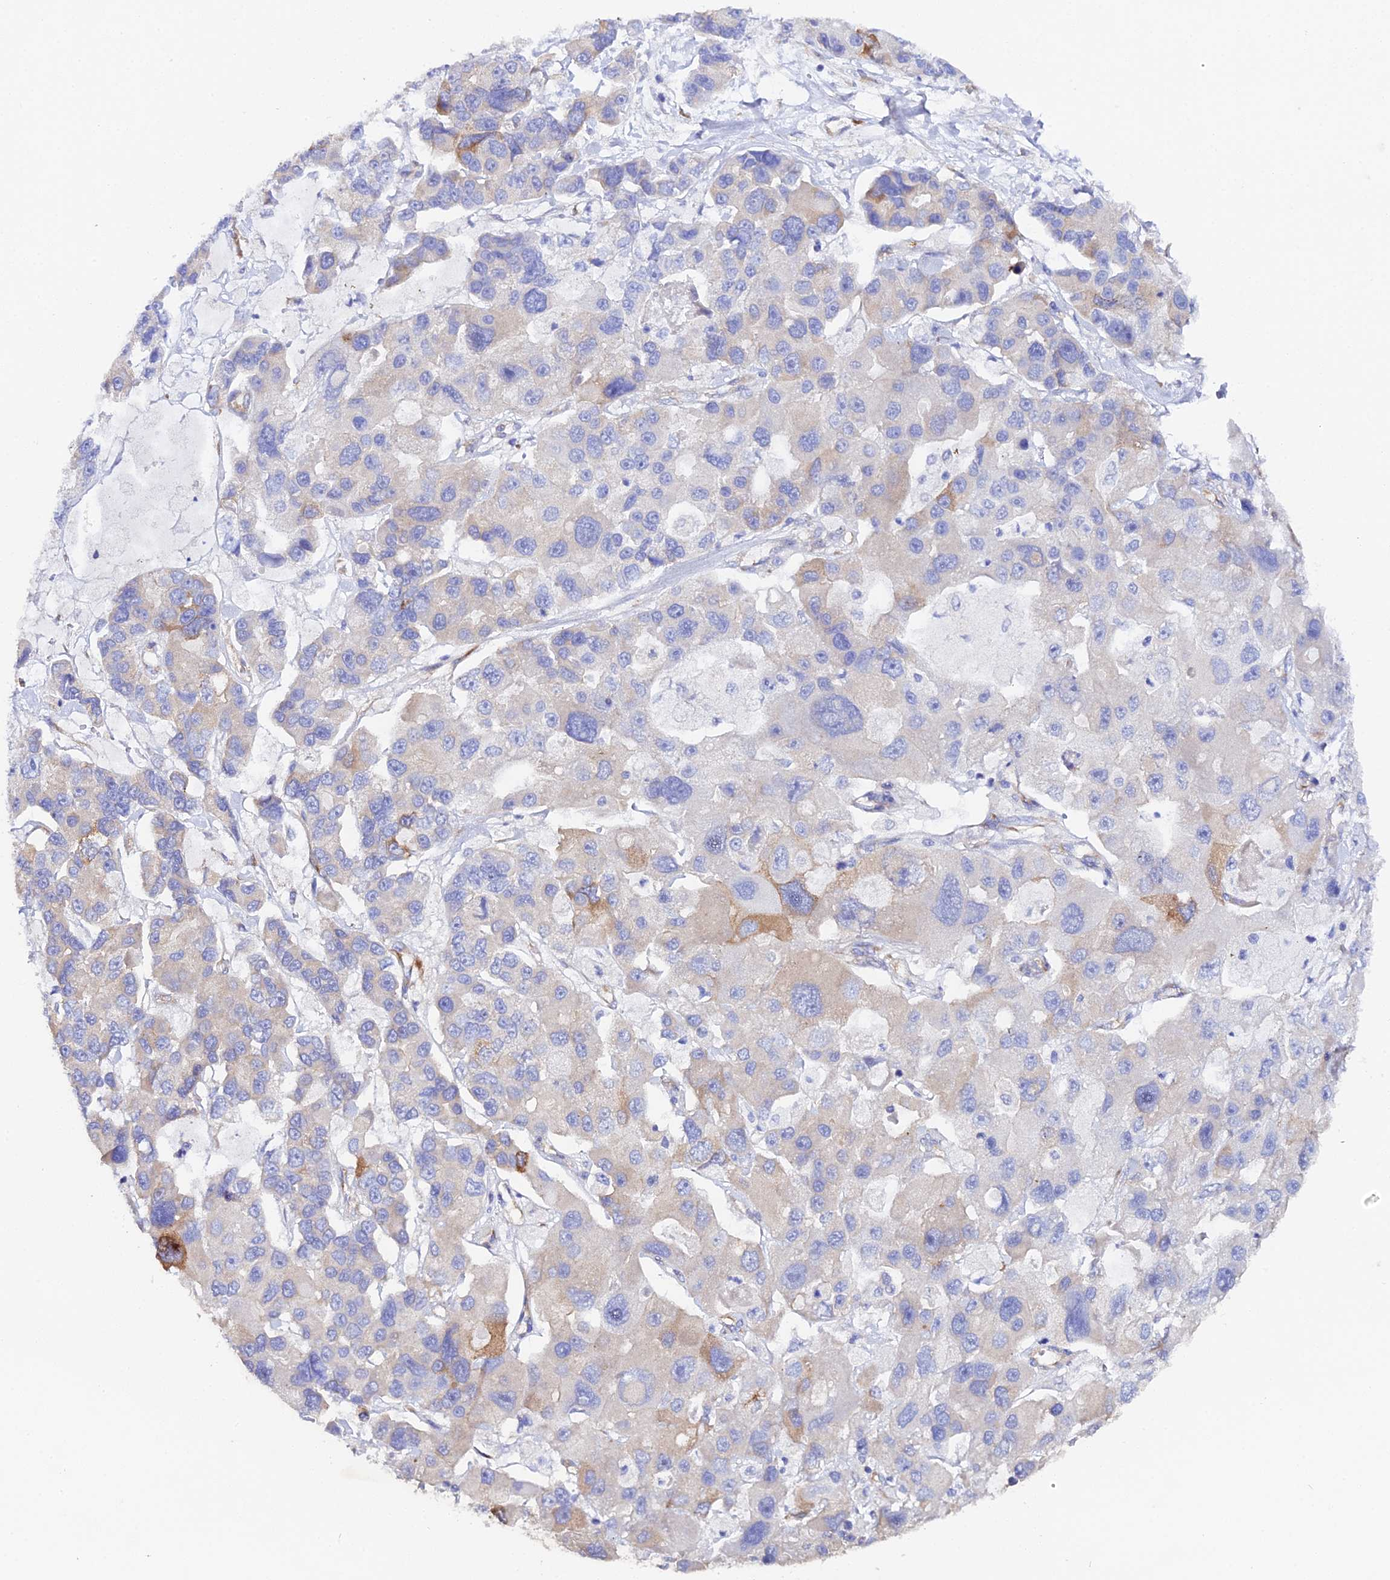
{"staining": {"intensity": "moderate", "quantity": "<25%", "location": "cytoplasmic/membranous"}, "tissue": "lung cancer", "cell_type": "Tumor cells", "image_type": "cancer", "snomed": [{"axis": "morphology", "description": "Adenocarcinoma, NOS"}, {"axis": "topography", "description": "Lung"}], "caption": "A photomicrograph showing moderate cytoplasmic/membranous expression in approximately <25% of tumor cells in lung cancer (adenocarcinoma), as visualized by brown immunohistochemical staining.", "gene": "CFAP45", "patient": {"sex": "female", "age": 54}}